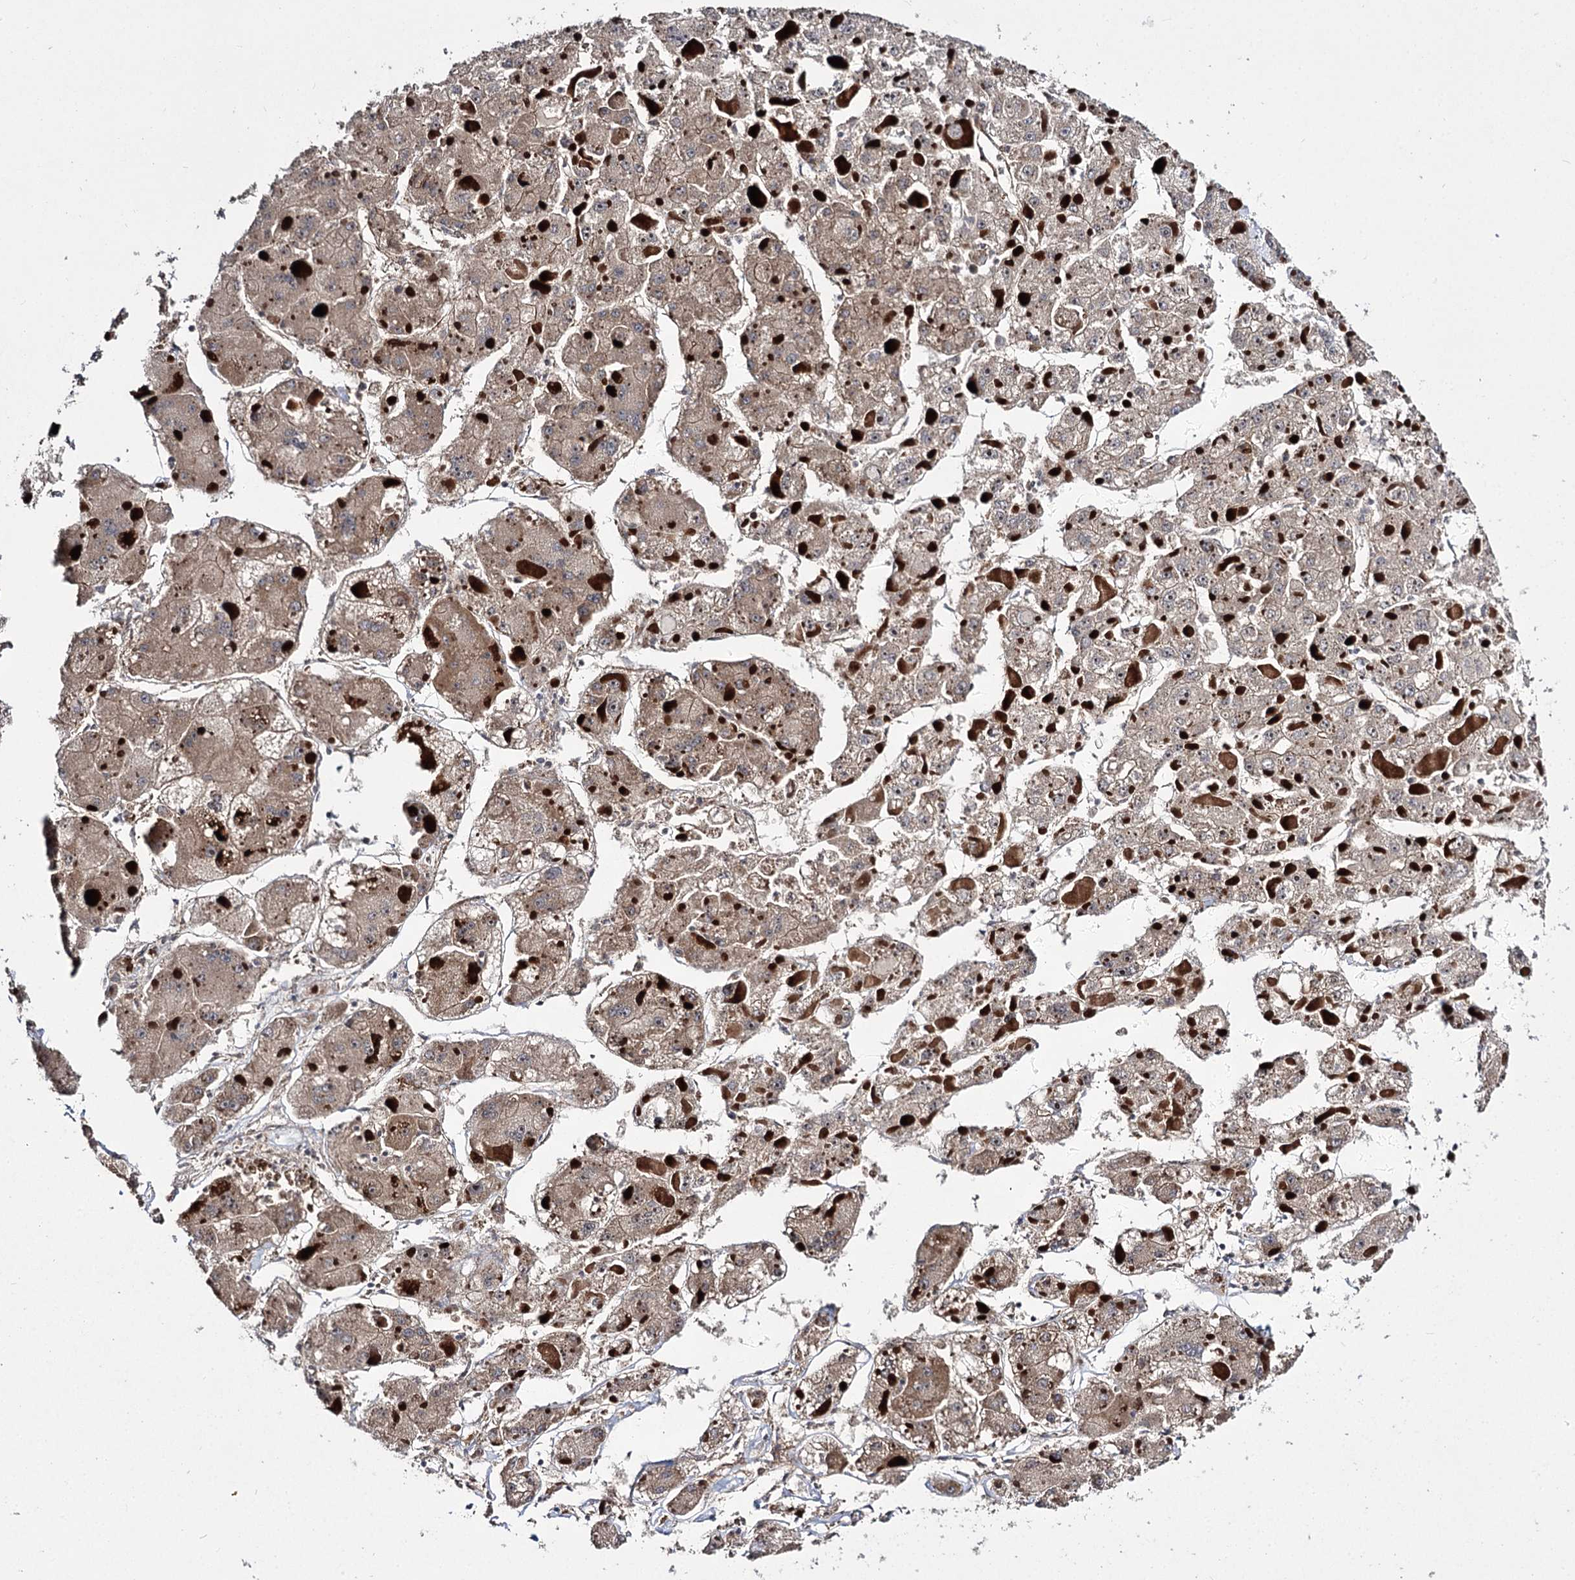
{"staining": {"intensity": "weak", "quantity": ">75%", "location": "cytoplasmic/membranous"}, "tissue": "liver cancer", "cell_type": "Tumor cells", "image_type": "cancer", "snomed": [{"axis": "morphology", "description": "Carcinoma, Hepatocellular, NOS"}, {"axis": "topography", "description": "Liver"}], "caption": "Tumor cells demonstrate low levels of weak cytoplasmic/membranous positivity in approximately >75% of cells in liver cancer. (DAB (3,3'-diaminobenzidine) IHC with brightfield microscopy, high magnification).", "gene": "MYO1C", "patient": {"sex": "female", "age": 73}}